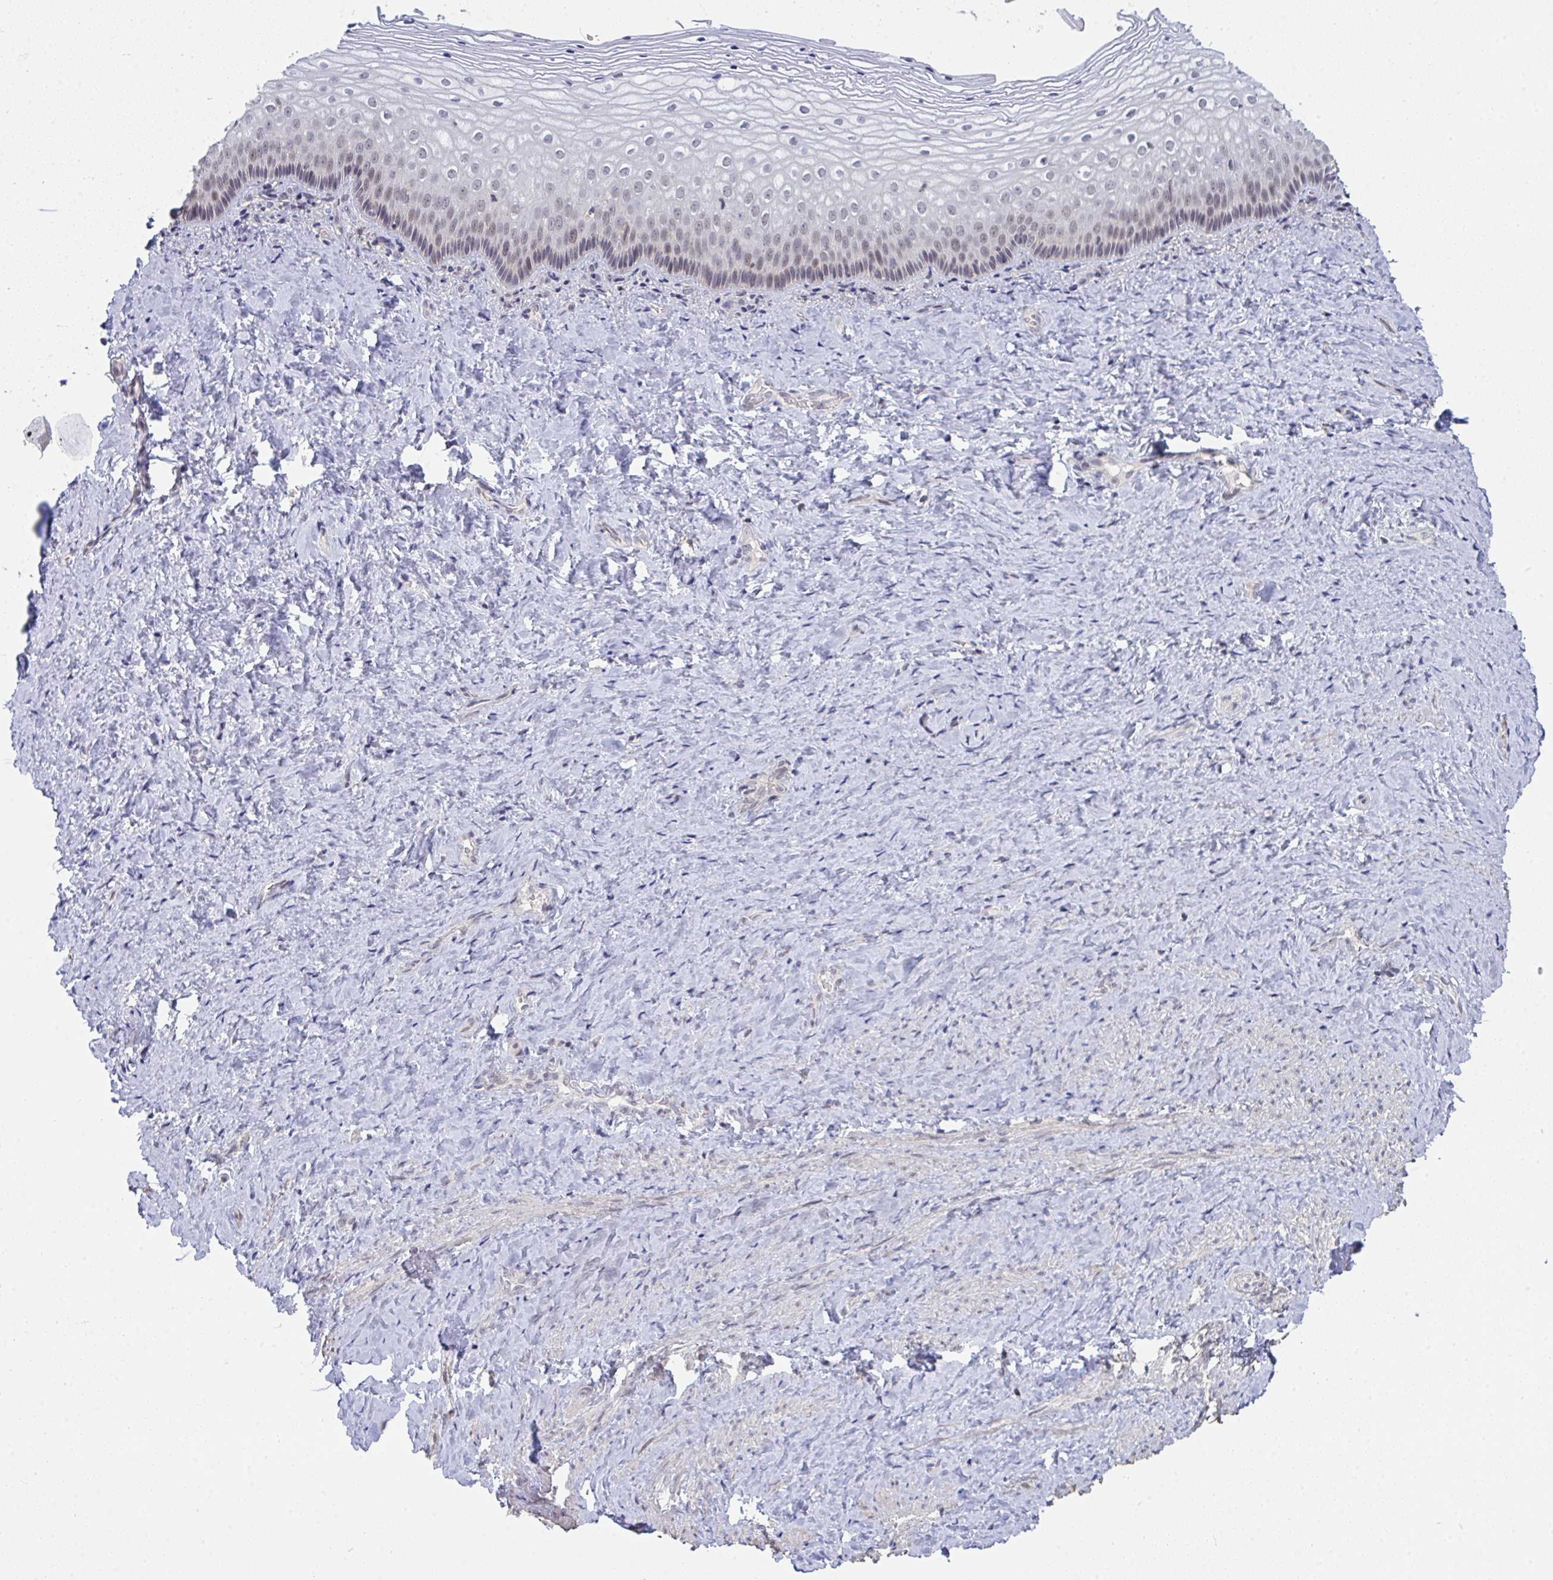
{"staining": {"intensity": "weak", "quantity": "<25%", "location": "nuclear"}, "tissue": "vagina", "cell_type": "Squamous epithelial cells", "image_type": "normal", "snomed": [{"axis": "morphology", "description": "Normal tissue, NOS"}, {"axis": "topography", "description": "Vagina"}], "caption": "Photomicrograph shows no protein expression in squamous epithelial cells of benign vagina. Nuclei are stained in blue.", "gene": "SAP30", "patient": {"sex": "female", "age": 45}}